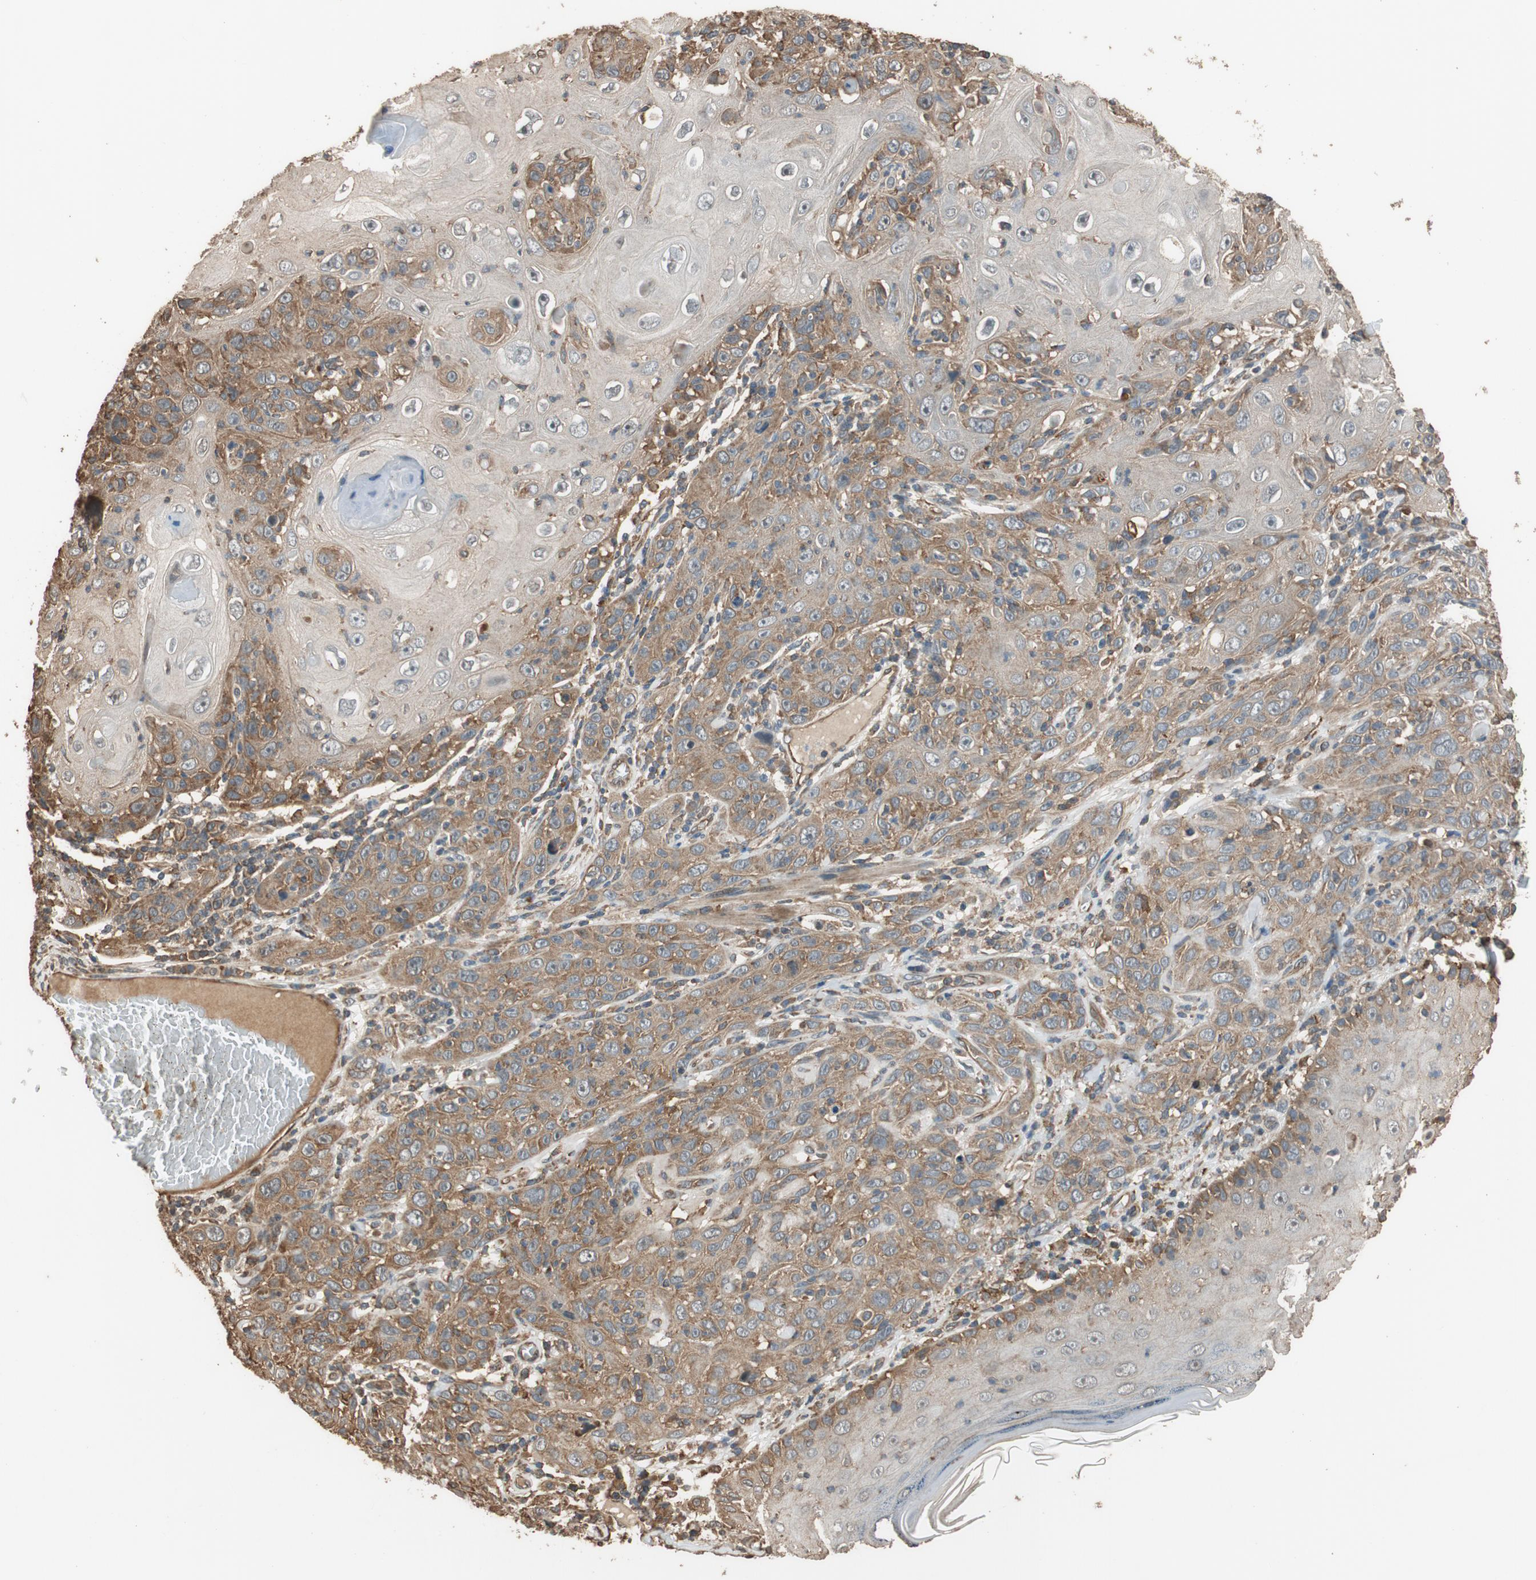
{"staining": {"intensity": "moderate", "quantity": "25%-75%", "location": "cytoplasmic/membranous"}, "tissue": "skin cancer", "cell_type": "Tumor cells", "image_type": "cancer", "snomed": [{"axis": "morphology", "description": "Squamous cell carcinoma, NOS"}, {"axis": "topography", "description": "Skin"}], "caption": "Protein staining of skin cancer tissue shows moderate cytoplasmic/membranous positivity in about 25%-75% of tumor cells.", "gene": "MST1R", "patient": {"sex": "female", "age": 88}}